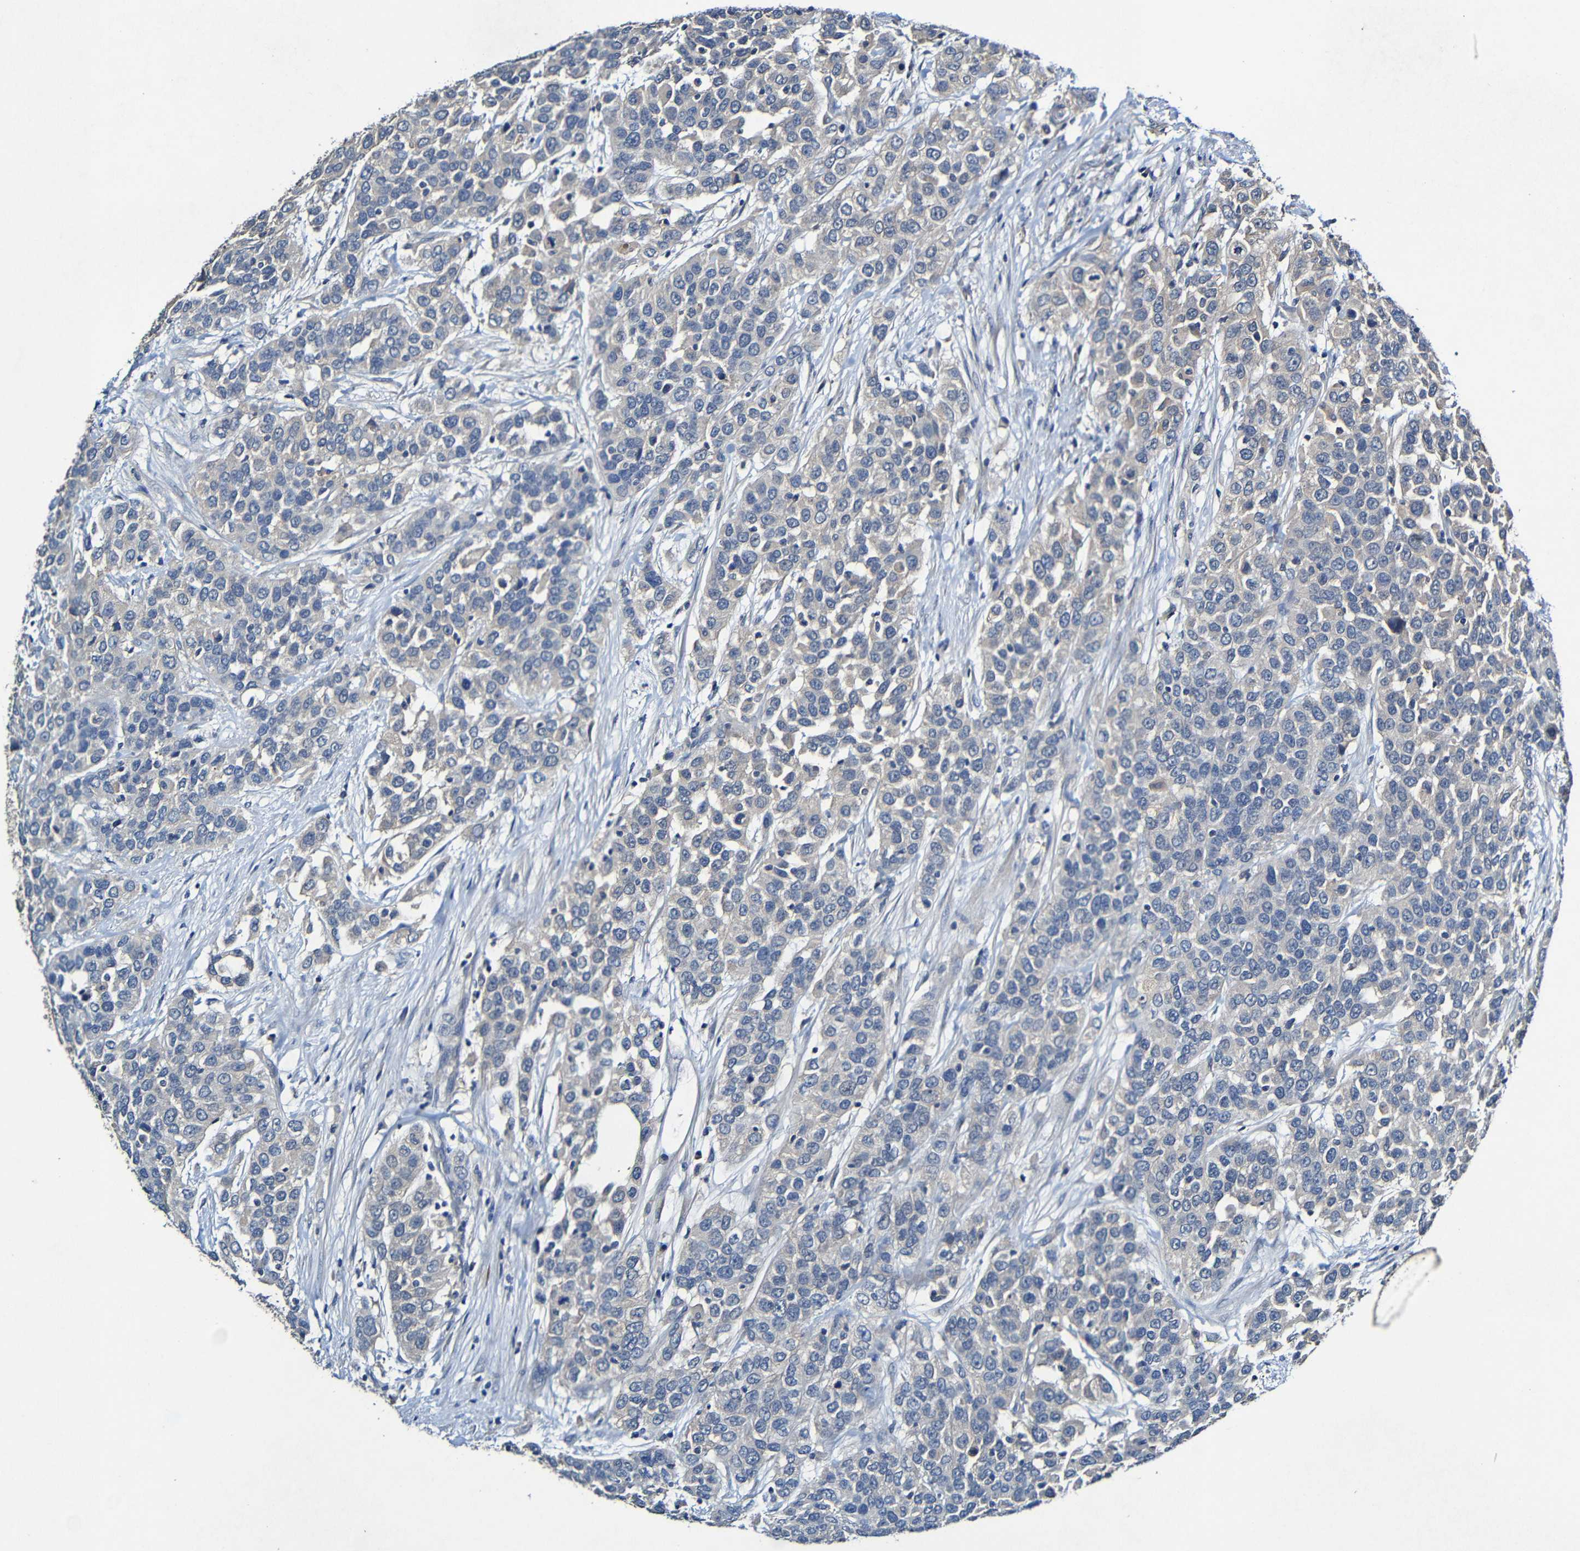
{"staining": {"intensity": "negative", "quantity": "none", "location": "none"}, "tissue": "urothelial cancer", "cell_type": "Tumor cells", "image_type": "cancer", "snomed": [{"axis": "morphology", "description": "Urothelial carcinoma, High grade"}, {"axis": "topography", "description": "Urinary bladder"}], "caption": "IHC histopathology image of neoplastic tissue: urothelial cancer stained with DAB (3,3'-diaminobenzidine) displays no significant protein staining in tumor cells.", "gene": "LRRC70", "patient": {"sex": "female", "age": 80}}